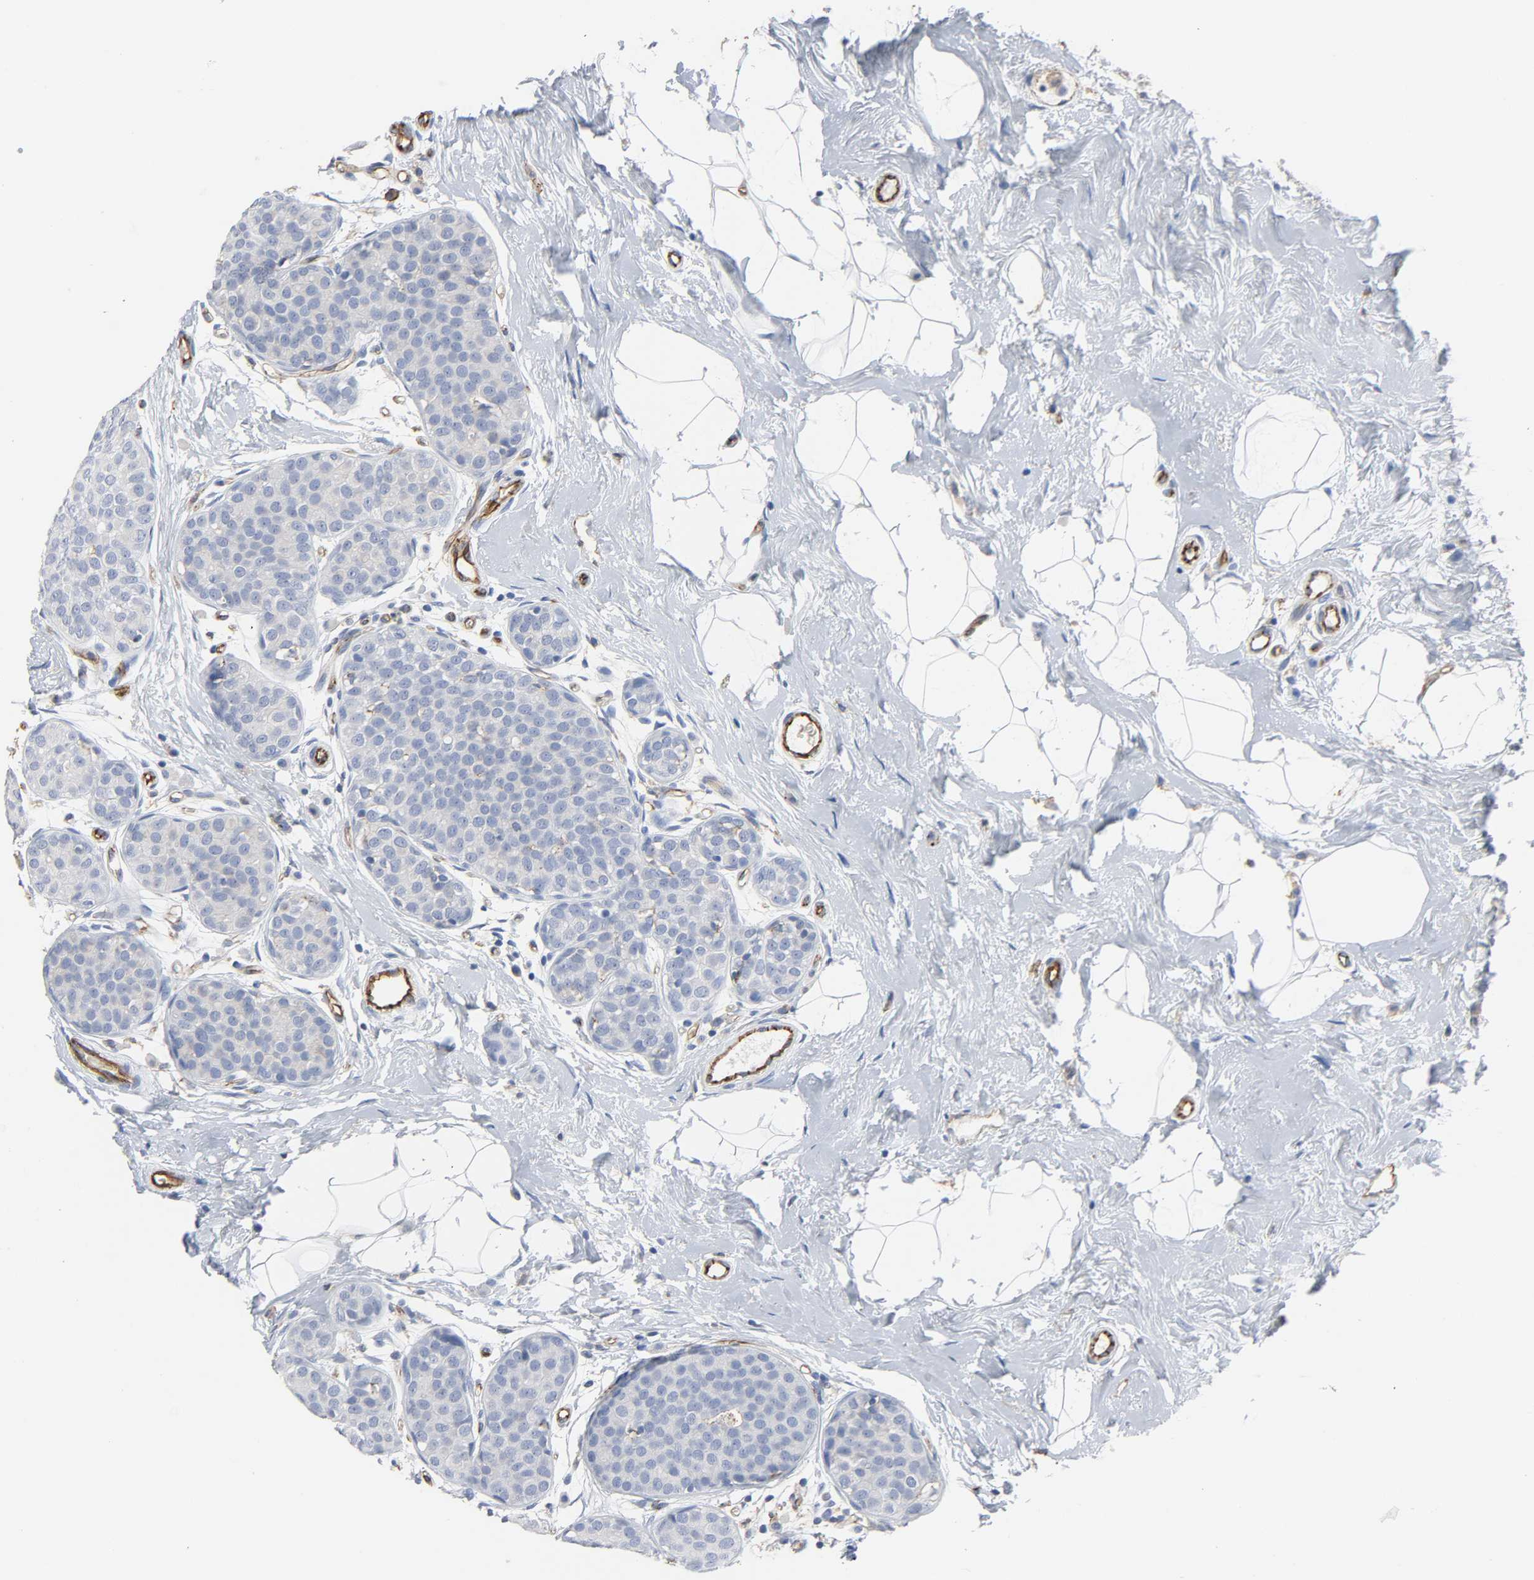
{"staining": {"intensity": "negative", "quantity": "none", "location": "none"}, "tissue": "breast cancer", "cell_type": "Tumor cells", "image_type": "cancer", "snomed": [{"axis": "morphology", "description": "Lobular carcinoma, in situ"}, {"axis": "morphology", "description": "Lobular carcinoma"}, {"axis": "topography", "description": "Breast"}], "caption": "The photomicrograph shows no significant positivity in tumor cells of breast cancer. (Immunohistochemistry (ihc), brightfield microscopy, high magnification).", "gene": "PECAM1", "patient": {"sex": "female", "age": 41}}